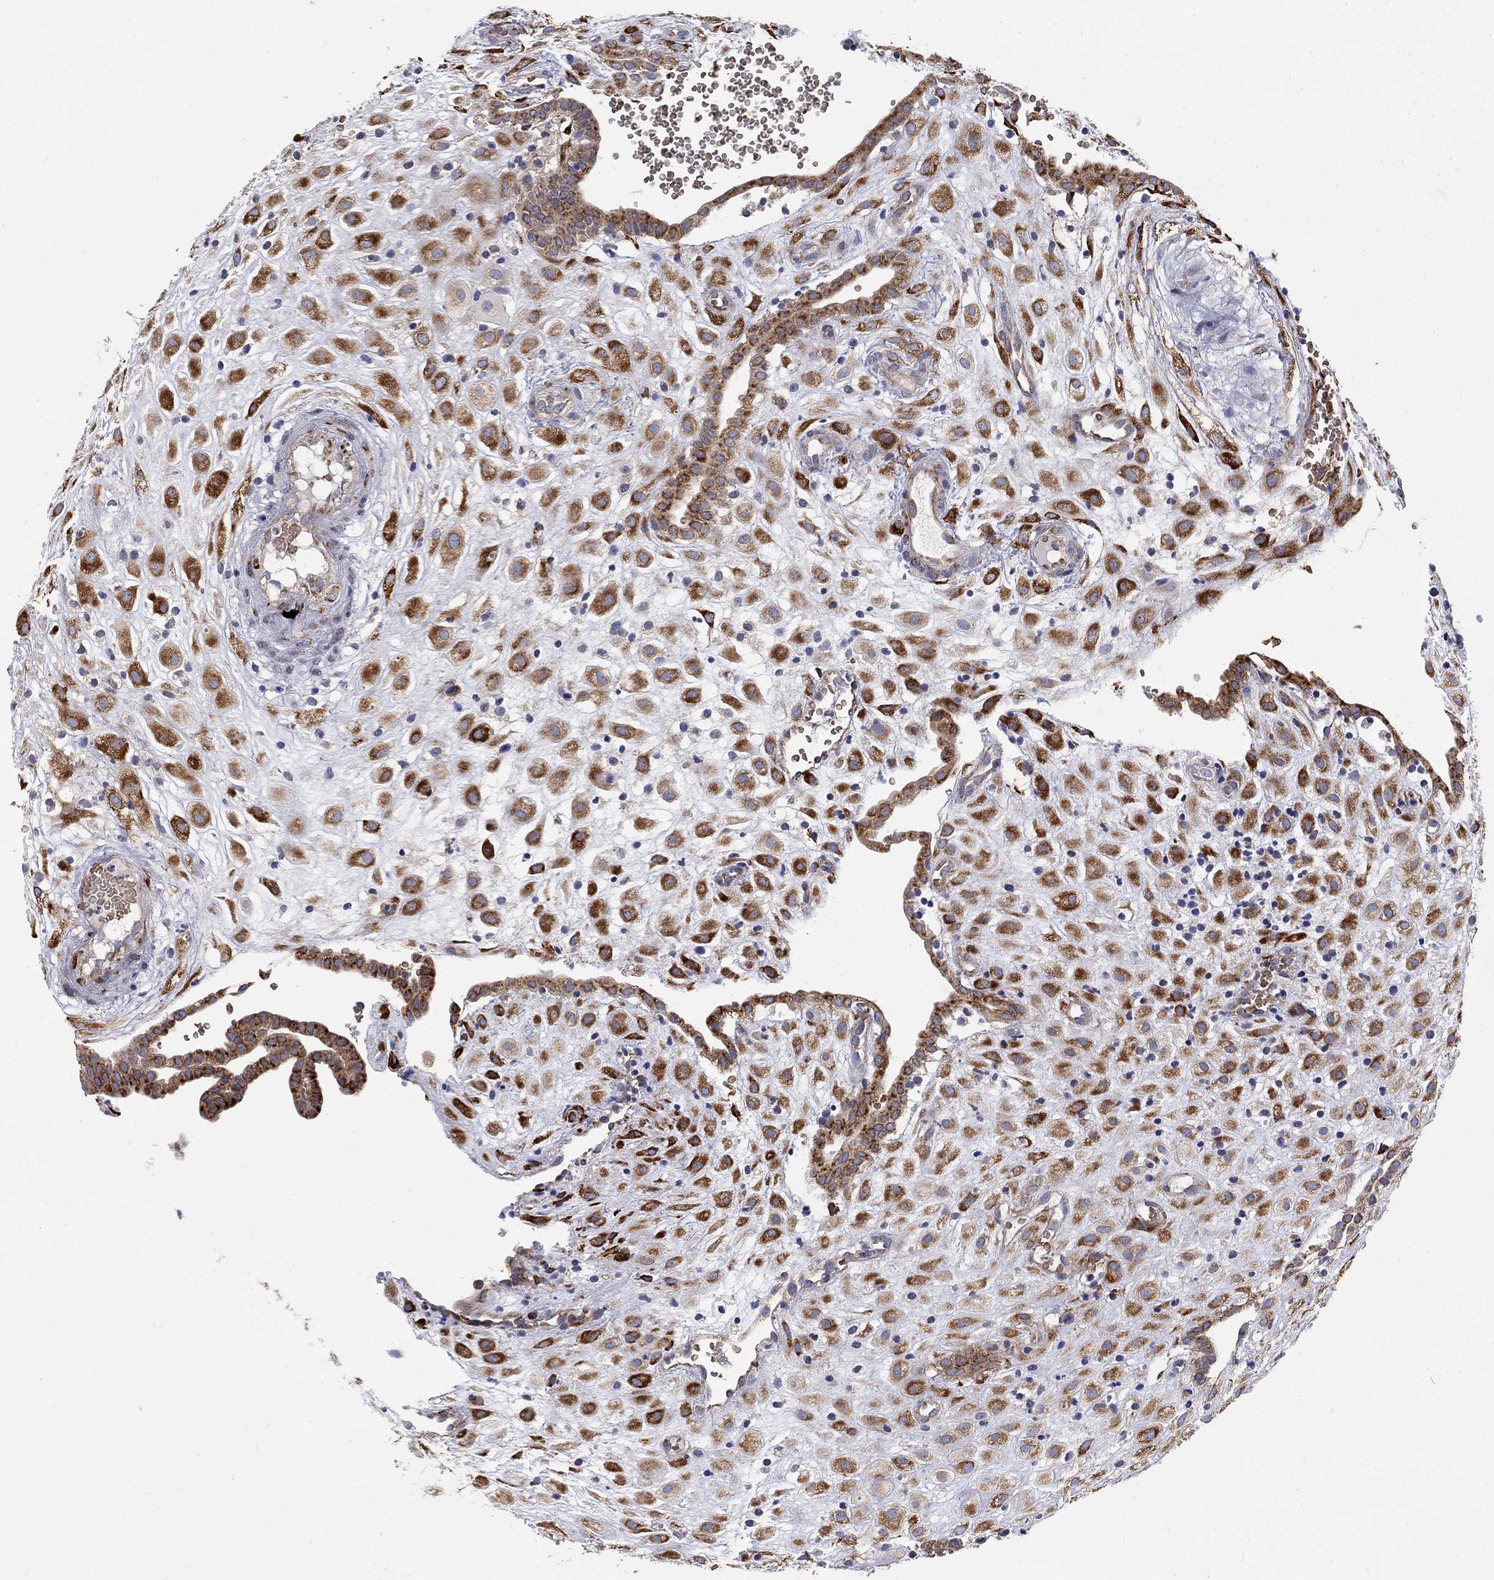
{"staining": {"intensity": "strong", "quantity": "25%-75%", "location": "cytoplasmic/membranous"}, "tissue": "placenta", "cell_type": "Decidual cells", "image_type": "normal", "snomed": [{"axis": "morphology", "description": "Normal tissue, NOS"}, {"axis": "topography", "description": "Placenta"}], "caption": "Decidual cells reveal high levels of strong cytoplasmic/membranous expression in approximately 25%-75% of cells in normal placenta.", "gene": "CASTOR1", "patient": {"sex": "female", "age": 24}}